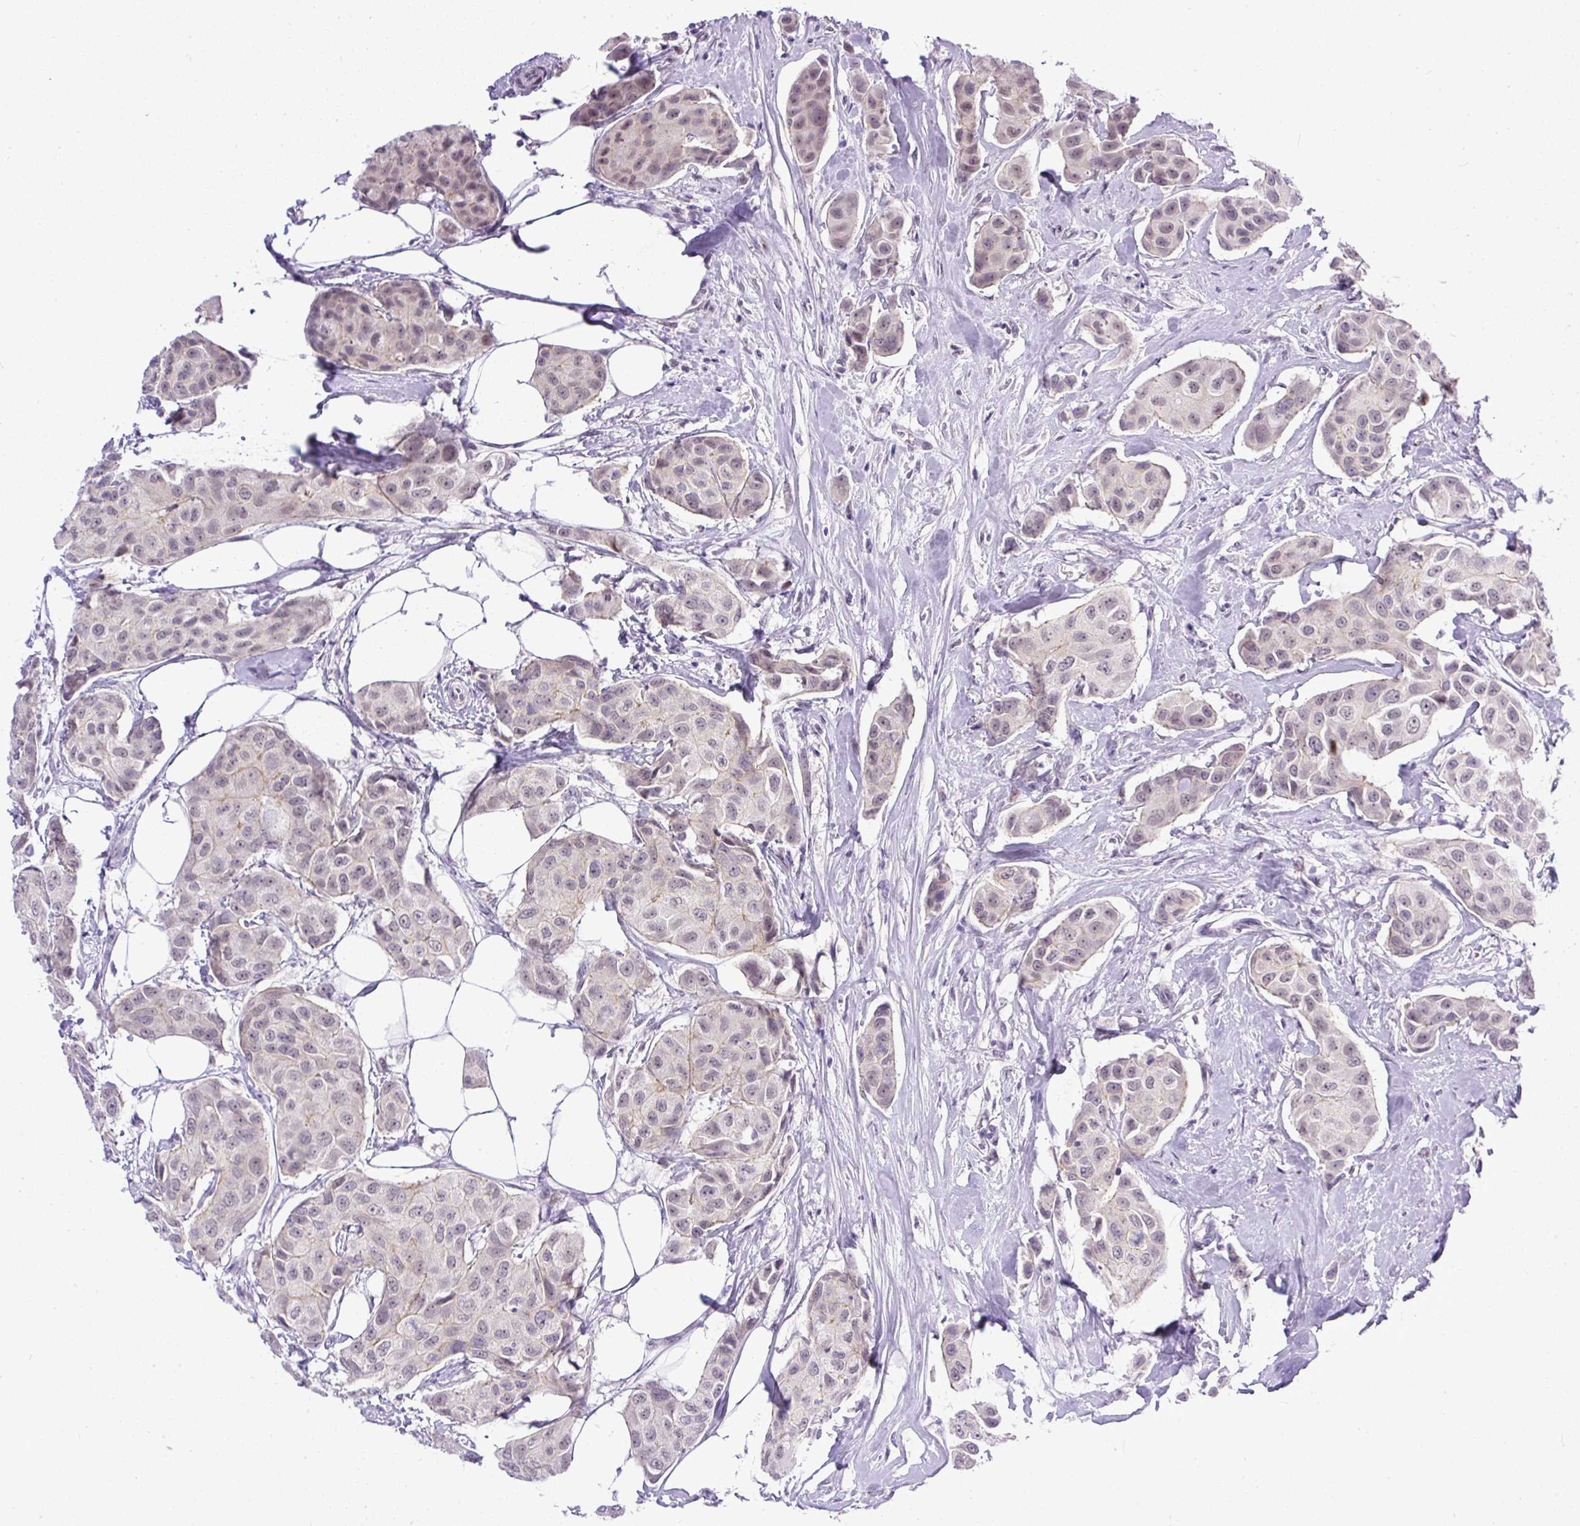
{"staining": {"intensity": "weak", "quantity": "<25%", "location": "cytoplasmic/membranous"}, "tissue": "breast cancer", "cell_type": "Tumor cells", "image_type": "cancer", "snomed": [{"axis": "morphology", "description": "Duct carcinoma"}, {"axis": "topography", "description": "Breast"}, {"axis": "topography", "description": "Lymph node"}], "caption": "Immunohistochemical staining of breast cancer (intraductal carcinoma) reveals no significant positivity in tumor cells.", "gene": "WNT10B", "patient": {"sex": "female", "age": 80}}